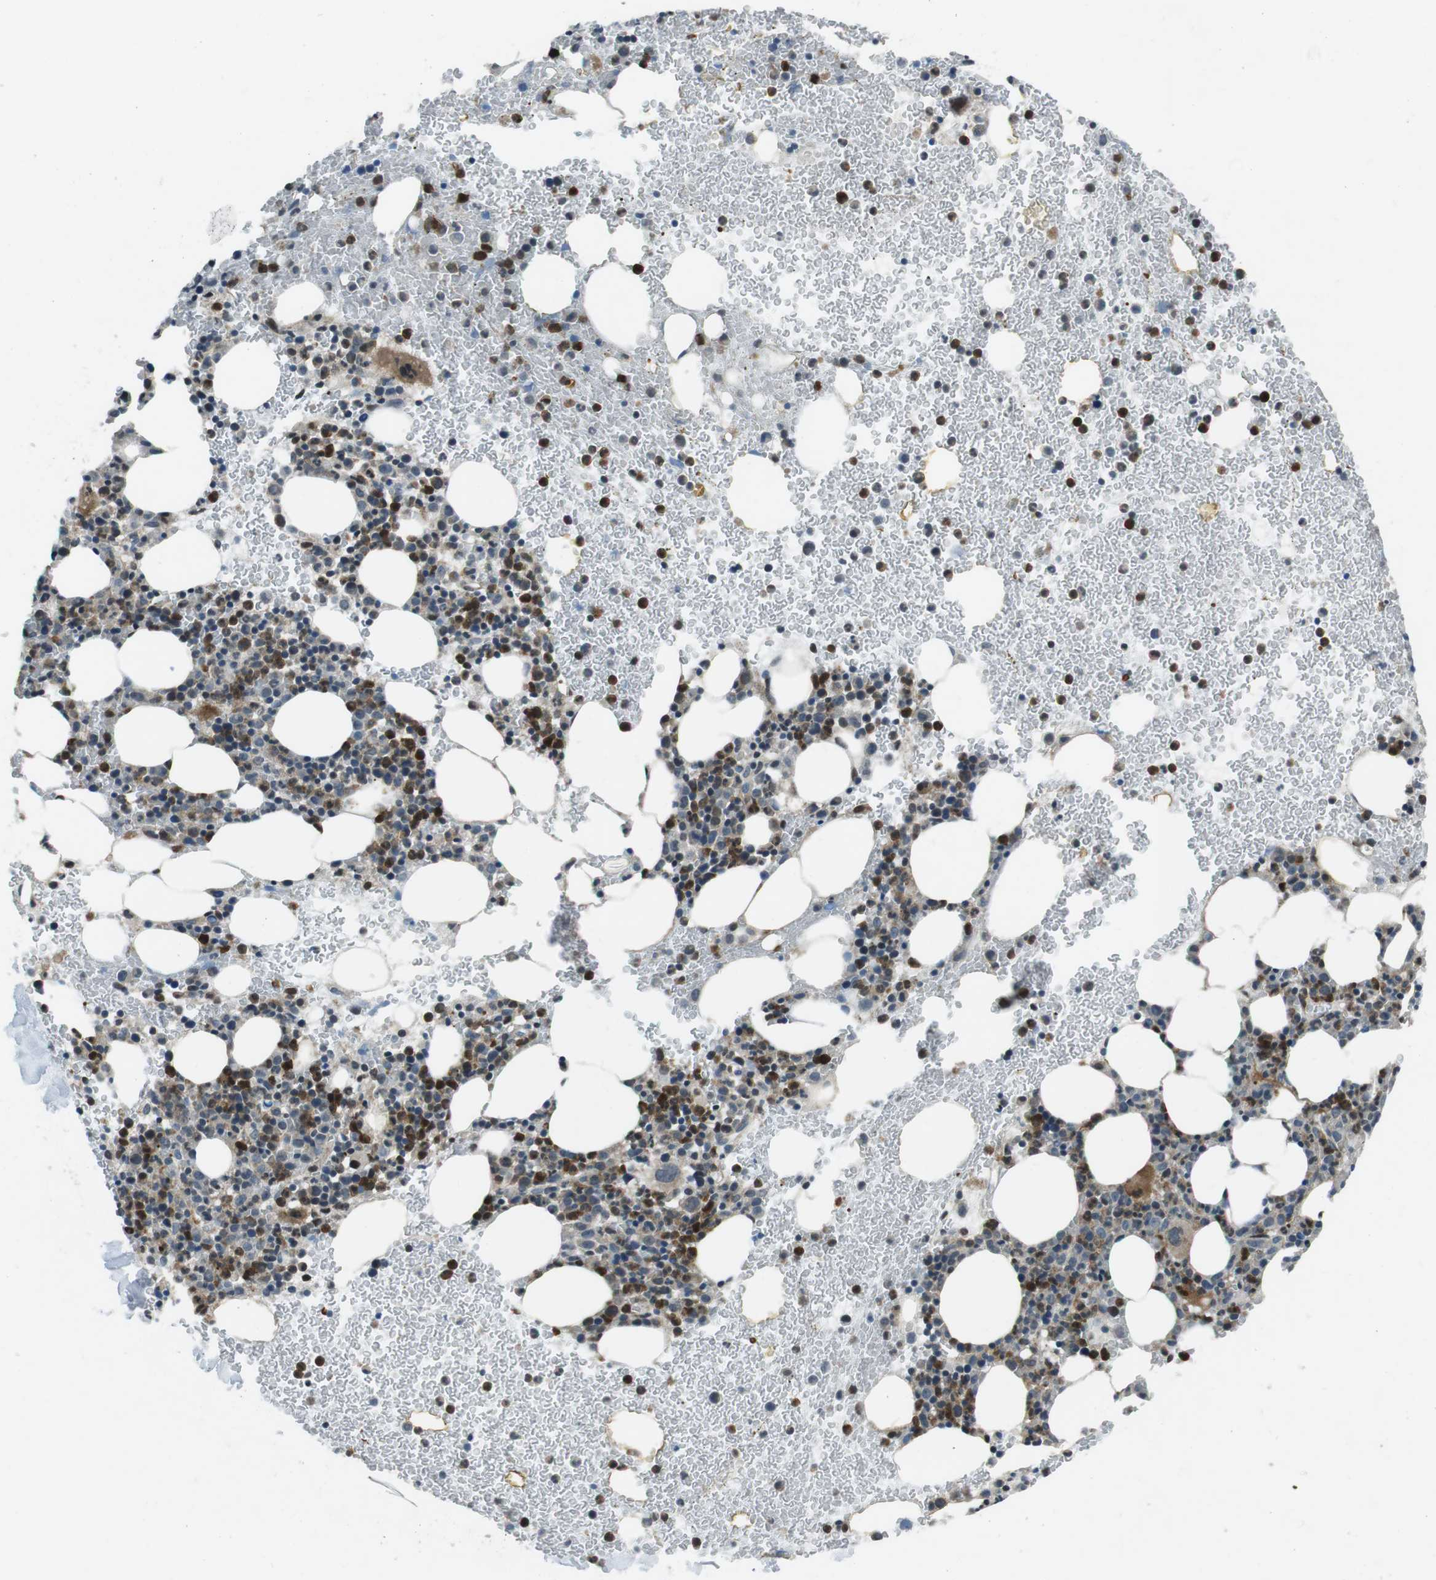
{"staining": {"intensity": "moderate", "quantity": "25%-75%", "location": "cytoplasmic/membranous,nuclear"}, "tissue": "bone marrow", "cell_type": "Hematopoietic cells", "image_type": "normal", "snomed": [{"axis": "morphology", "description": "Normal tissue, NOS"}, {"axis": "morphology", "description": "Inflammation, NOS"}, {"axis": "topography", "description": "Bone marrow"}], "caption": "Immunohistochemical staining of benign human bone marrow displays medium levels of moderate cytoplasmic/membranous,nuclear expression in approximately 25%-75% of hematopoietic cells.", "gene": "PBRM1", "patient": {"sex": "female", "age": 54}}